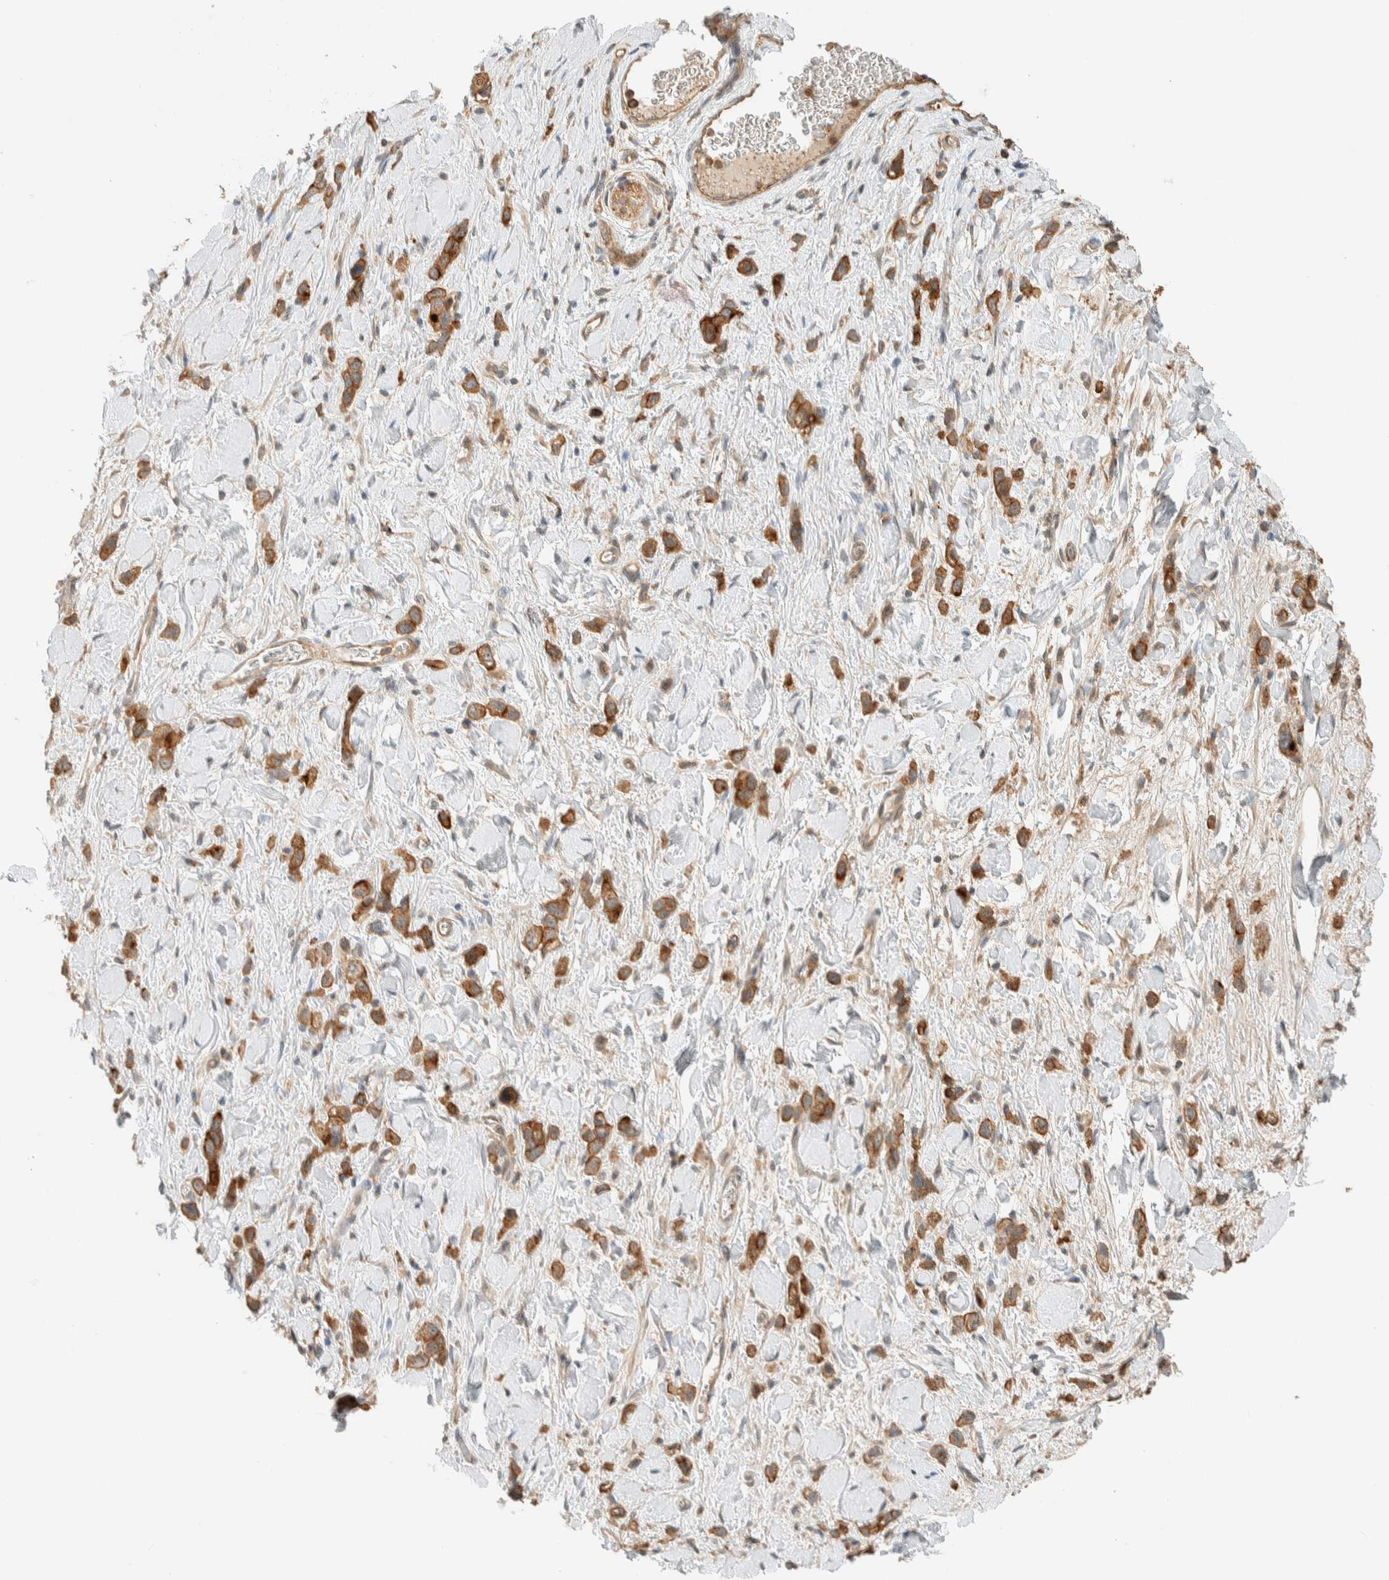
{"staining": {"intensity": "strong", "quantity": ">75%", "location": "cytoplasmic/membranous"}, "tissue": "stomach cancer", "cell_type": "Tumor cells", "image_type": "cancer", "snomed": [{"axis": "morphology", "description": "Adenocarcinoma, NOS"}, {"axis": "topography", "description": "Stomach"}], "caption": "Stomach cancer (adenocarcinoma) stained with DAB (3,3'-diaminobenzidine) IHC displays high levels of strong cytoplasmic/membranous staining in about >75% of tumor cells.", "gene": "RAB11FIP1", "patient": {"sex": "female", "age": 65}}